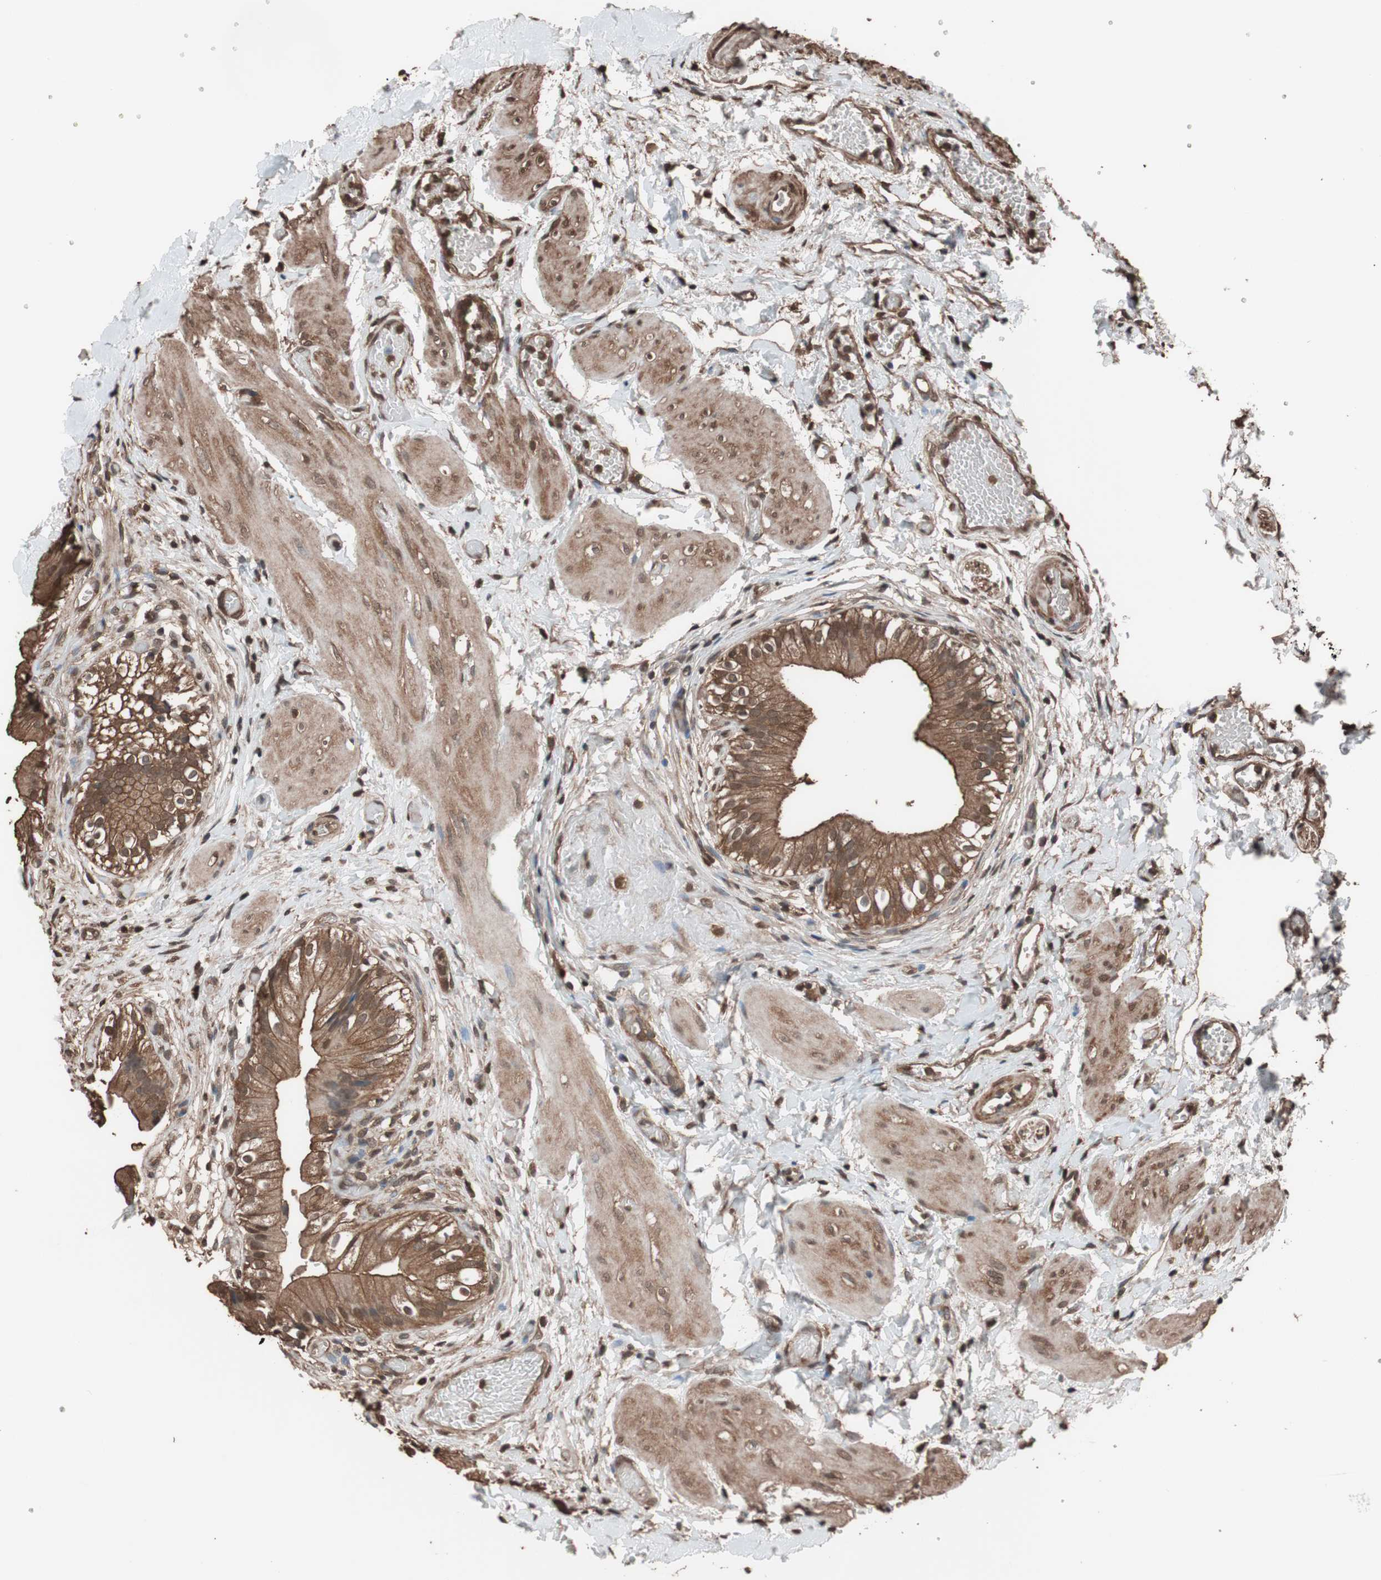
{"staining": {"intensity": "strong", "quantity": ">75%", "location": "cytoplasmic/membranous"}, "tissue": "gallbladder", "cell_type": "Glandular cells", "image_type": "normal", "snomed": [{"axis": "morphology", "description": "Normal tissue, NOS"}, {"axis": "topography", "description": "Gallbladder"}], "caption": "Strong cytoplasmic/membranous expression is seen in about >75% of glandular cells in normal gallbladder. Ihc stains the protein of interest in brown and the nuclei are stained blue.", "gene": "CALM2", "patient": {"sex": "male", "age": 65}}